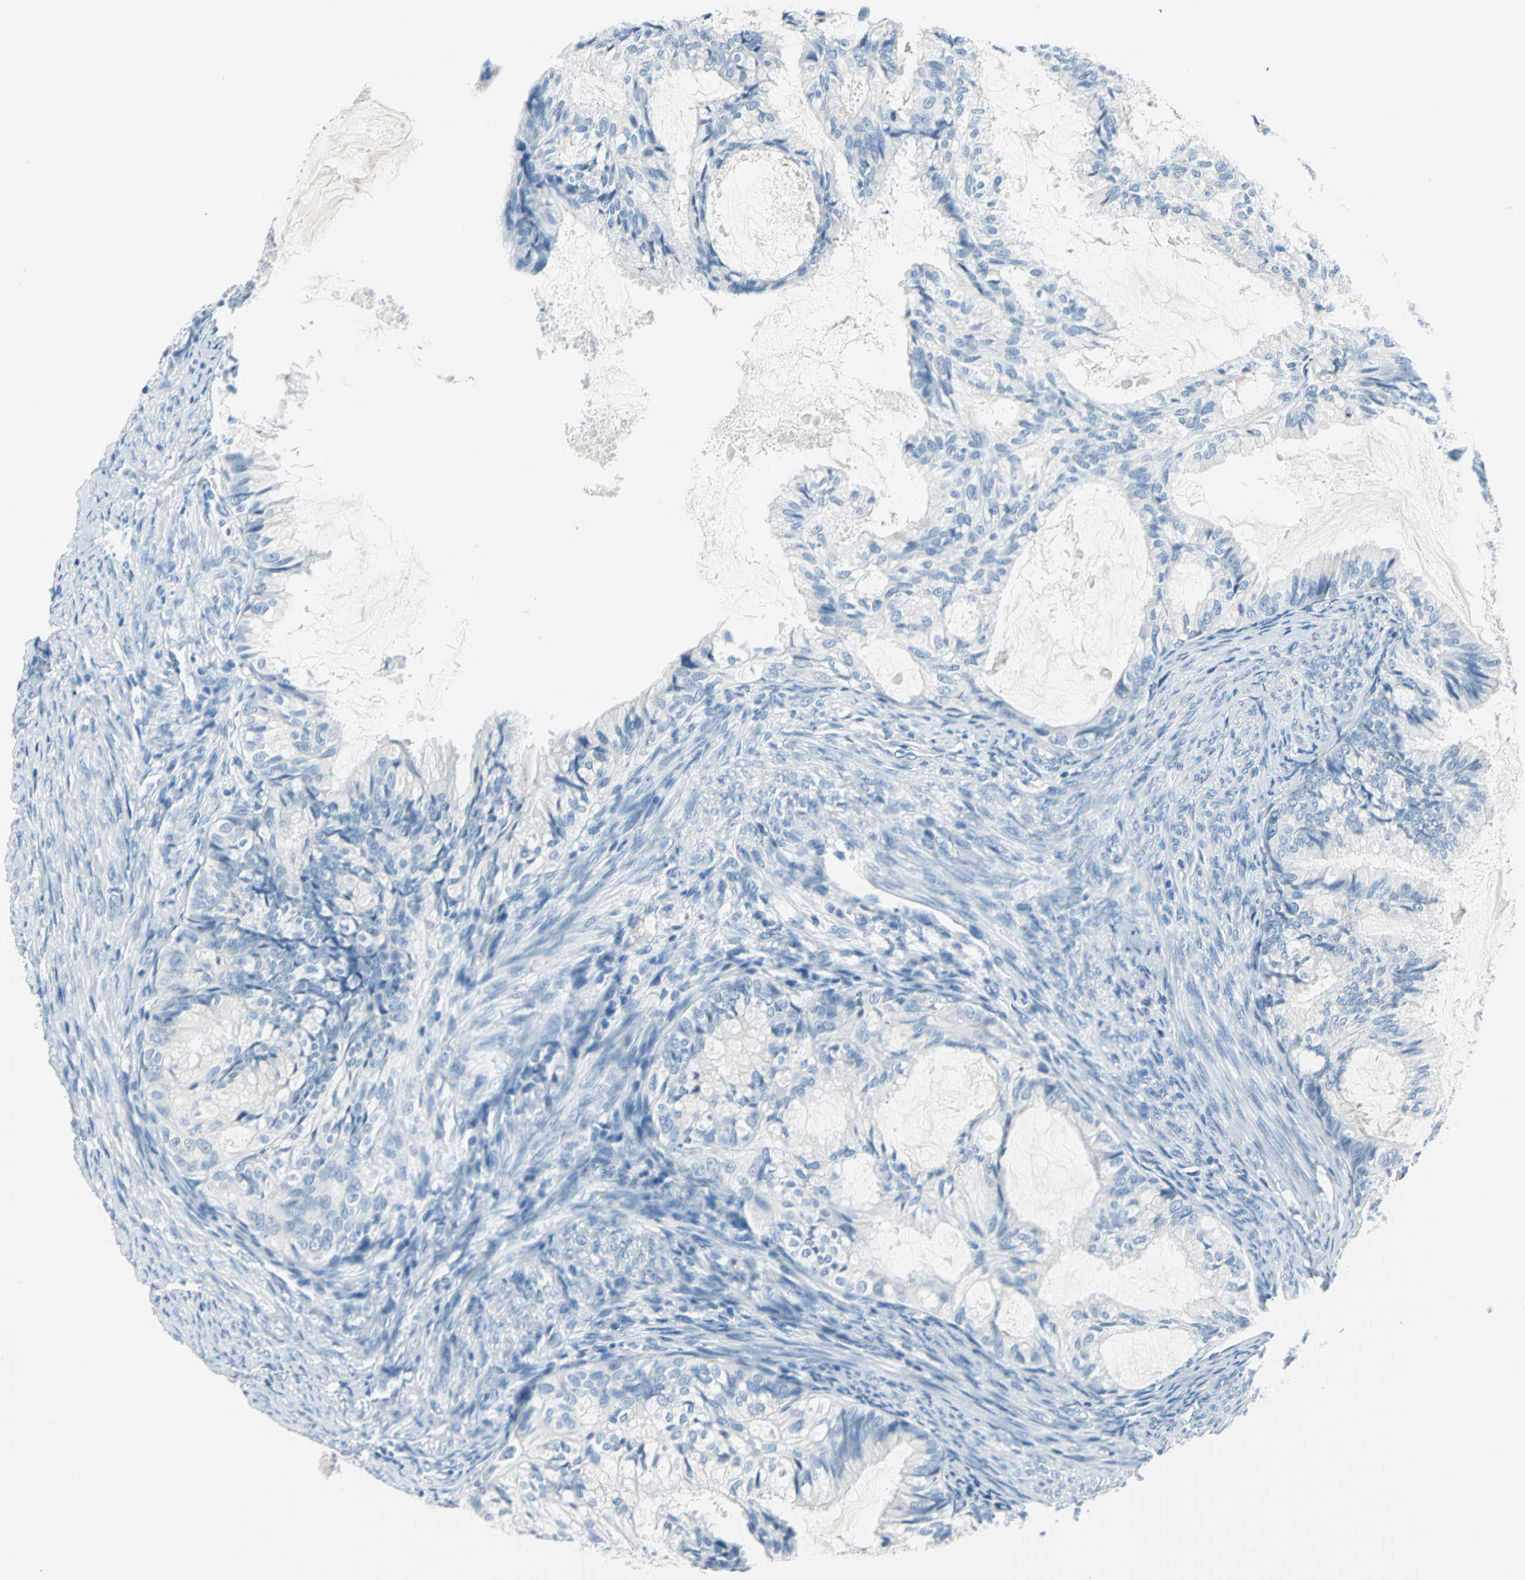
{"staining": {"intensity": "negative", "quantity": "none", "location": "none"}, "tissue": "cervical cancer", "cell_type": "Tumor cells", "image_type": "cancer", "snomed": [{"axis": "morphology", "description": "Normal tissue, NOS"}, {"axis": "morphology", "description": "Adenocarcinoma, NOS"}, {"axis": "topography", "description": "Cervix"}, {"axis": "topography", "description": "Endometrium"}], "caption": "This is an immunohistochemistry image of human adenocarcinoma (cervical). There is no expression in tumor cells.", "gene": "PKLR", "patient": {"sex": "female", "age": 86}}